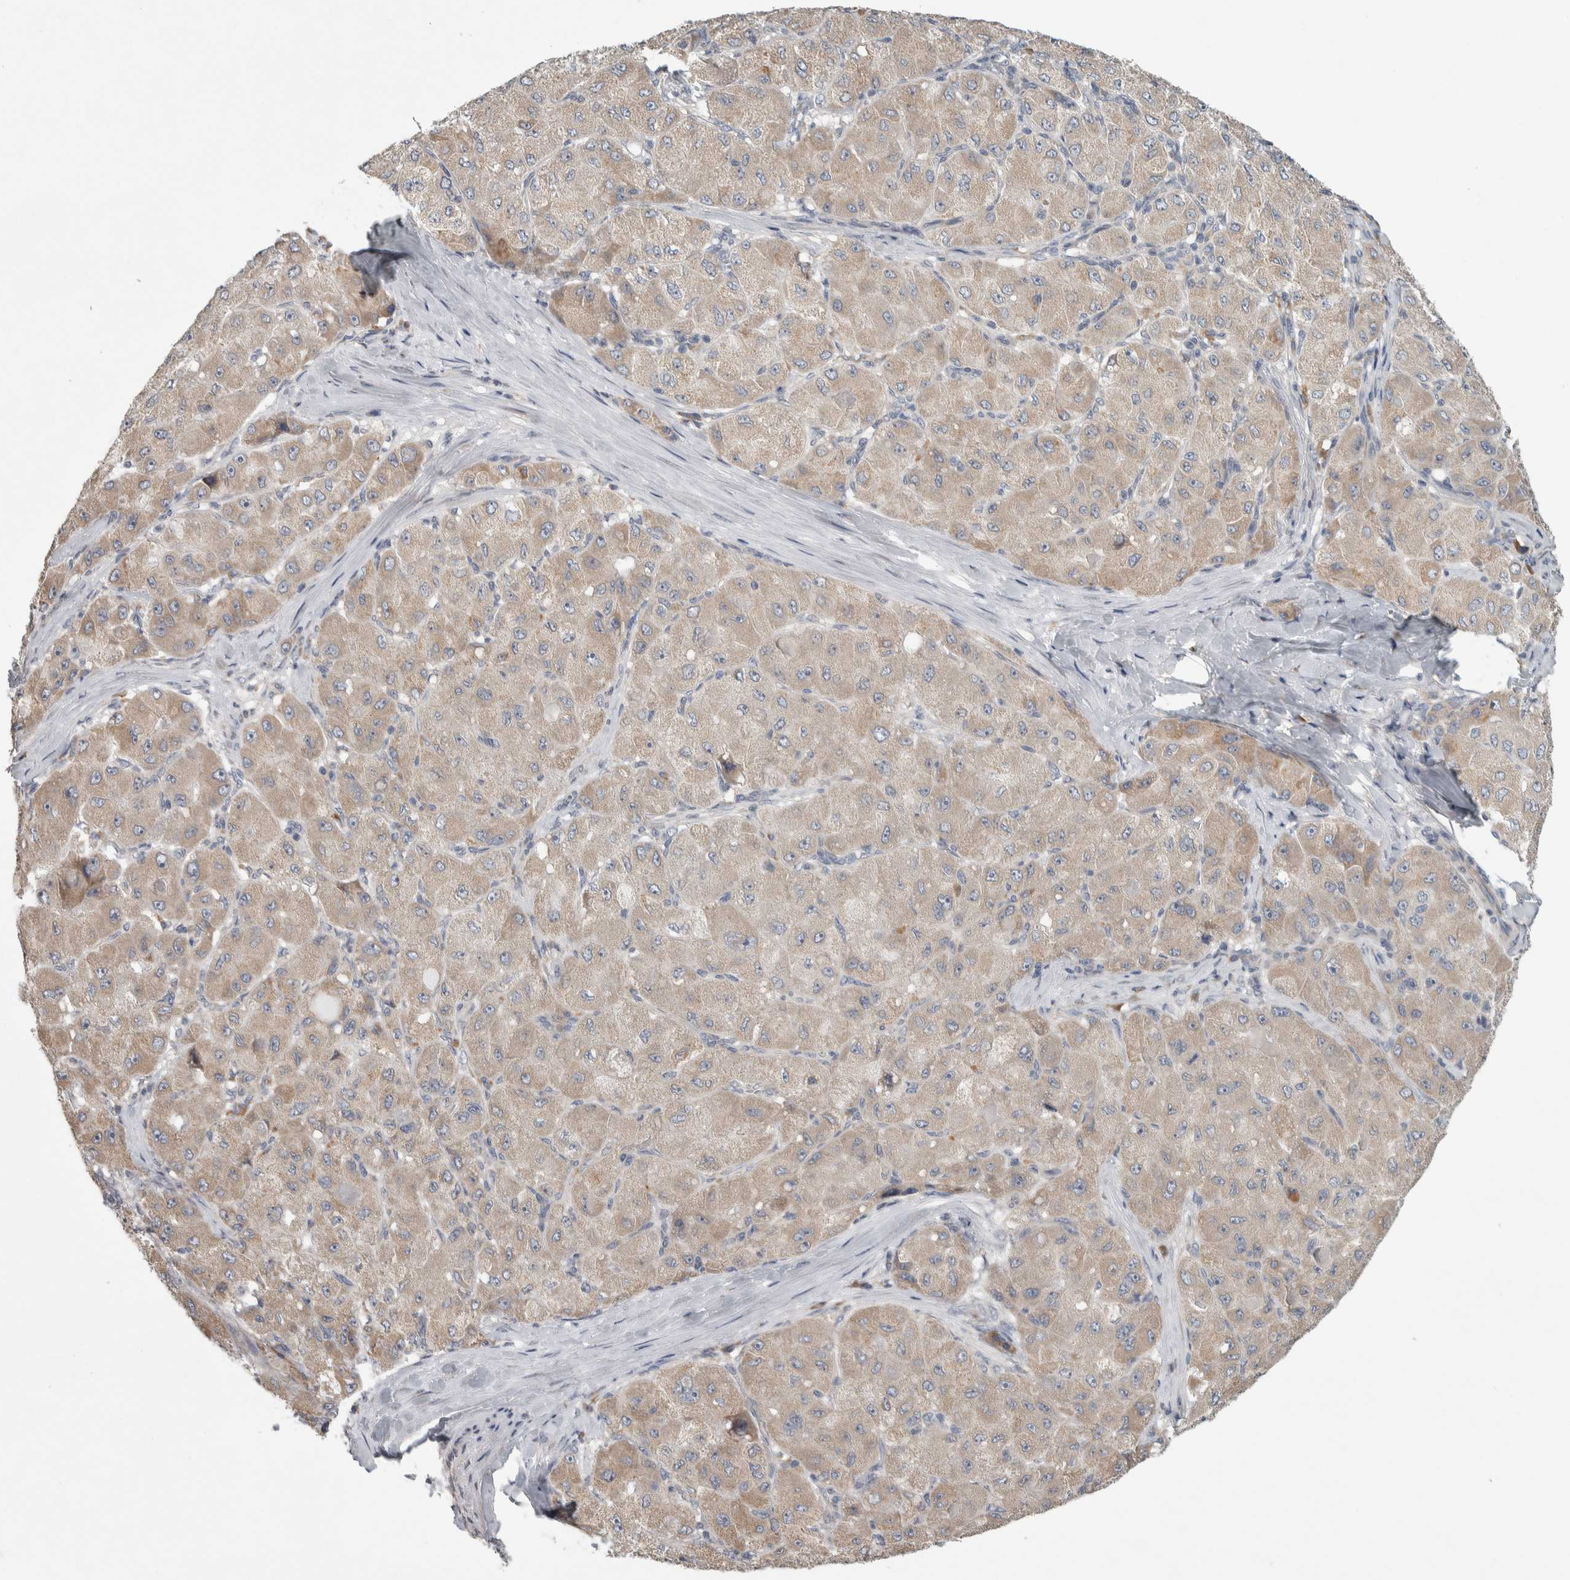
{"staining": {"intensity": "weak", "quantity": ">75%", "location": "cytoplasmic/membranous"}, "tissue": "liver cancer", "cell_type": "Tumor cells", "image_type": "cancer", "snomed": [{"axis": "morphology", "description": "Carcinoma, Hepatocellular, NOS"}, {"axis": "topography", "description": "Liver"}], "caption": "Approximately >75% of tumor cells in human liver cancer show weak cytoplasmic/membranous protein positivity as visualized by brown immunohistochemical staining.", "gene": "SRP68", "patient": {"sex": "male", "age": 80}}